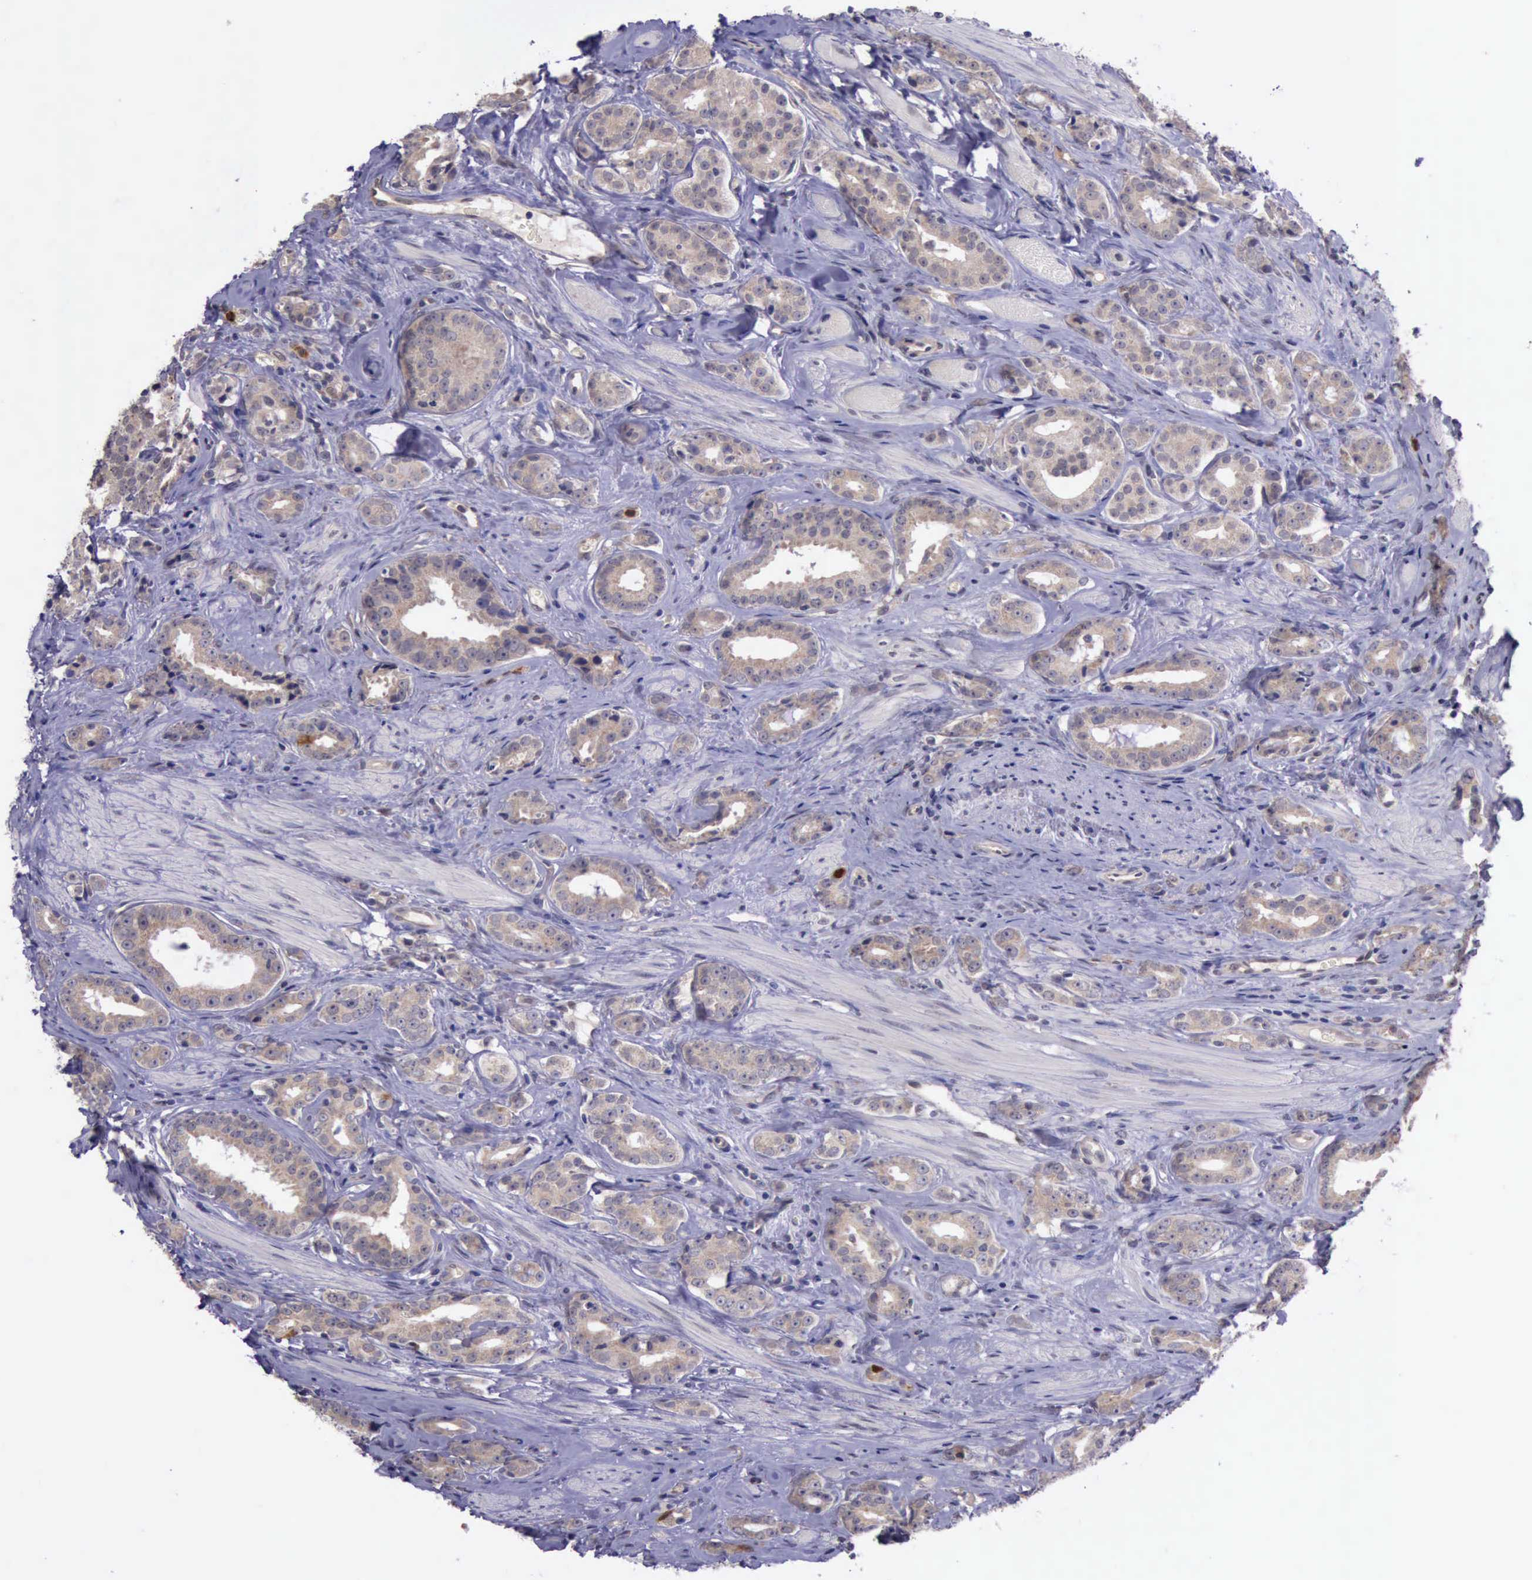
{"staining": {"intensity": "weak", "quantity": ">75%", "location": "cytoplasmic/membranous"}, "tissue": "prostate cancer", "cell_type": "Tumor cells", "image_type": "cancer", "snomed": [{"axis": "morphology", "description": "Adenocarcinoma, Medium grade"}, {"axis": "topography", "description": "Prostate"}], "caption": "The micrograph reveals staining of prostate cancer, revealing weak cytoplasmic/membranous protein positivity (brown color) within tumor cells. (DAB (3,3'-diaminobenzidine) = brown stain, brightfield microscopy at high magnification).", "gene": "PLEK2", "patient": {"sex": "male", "age": 53}}